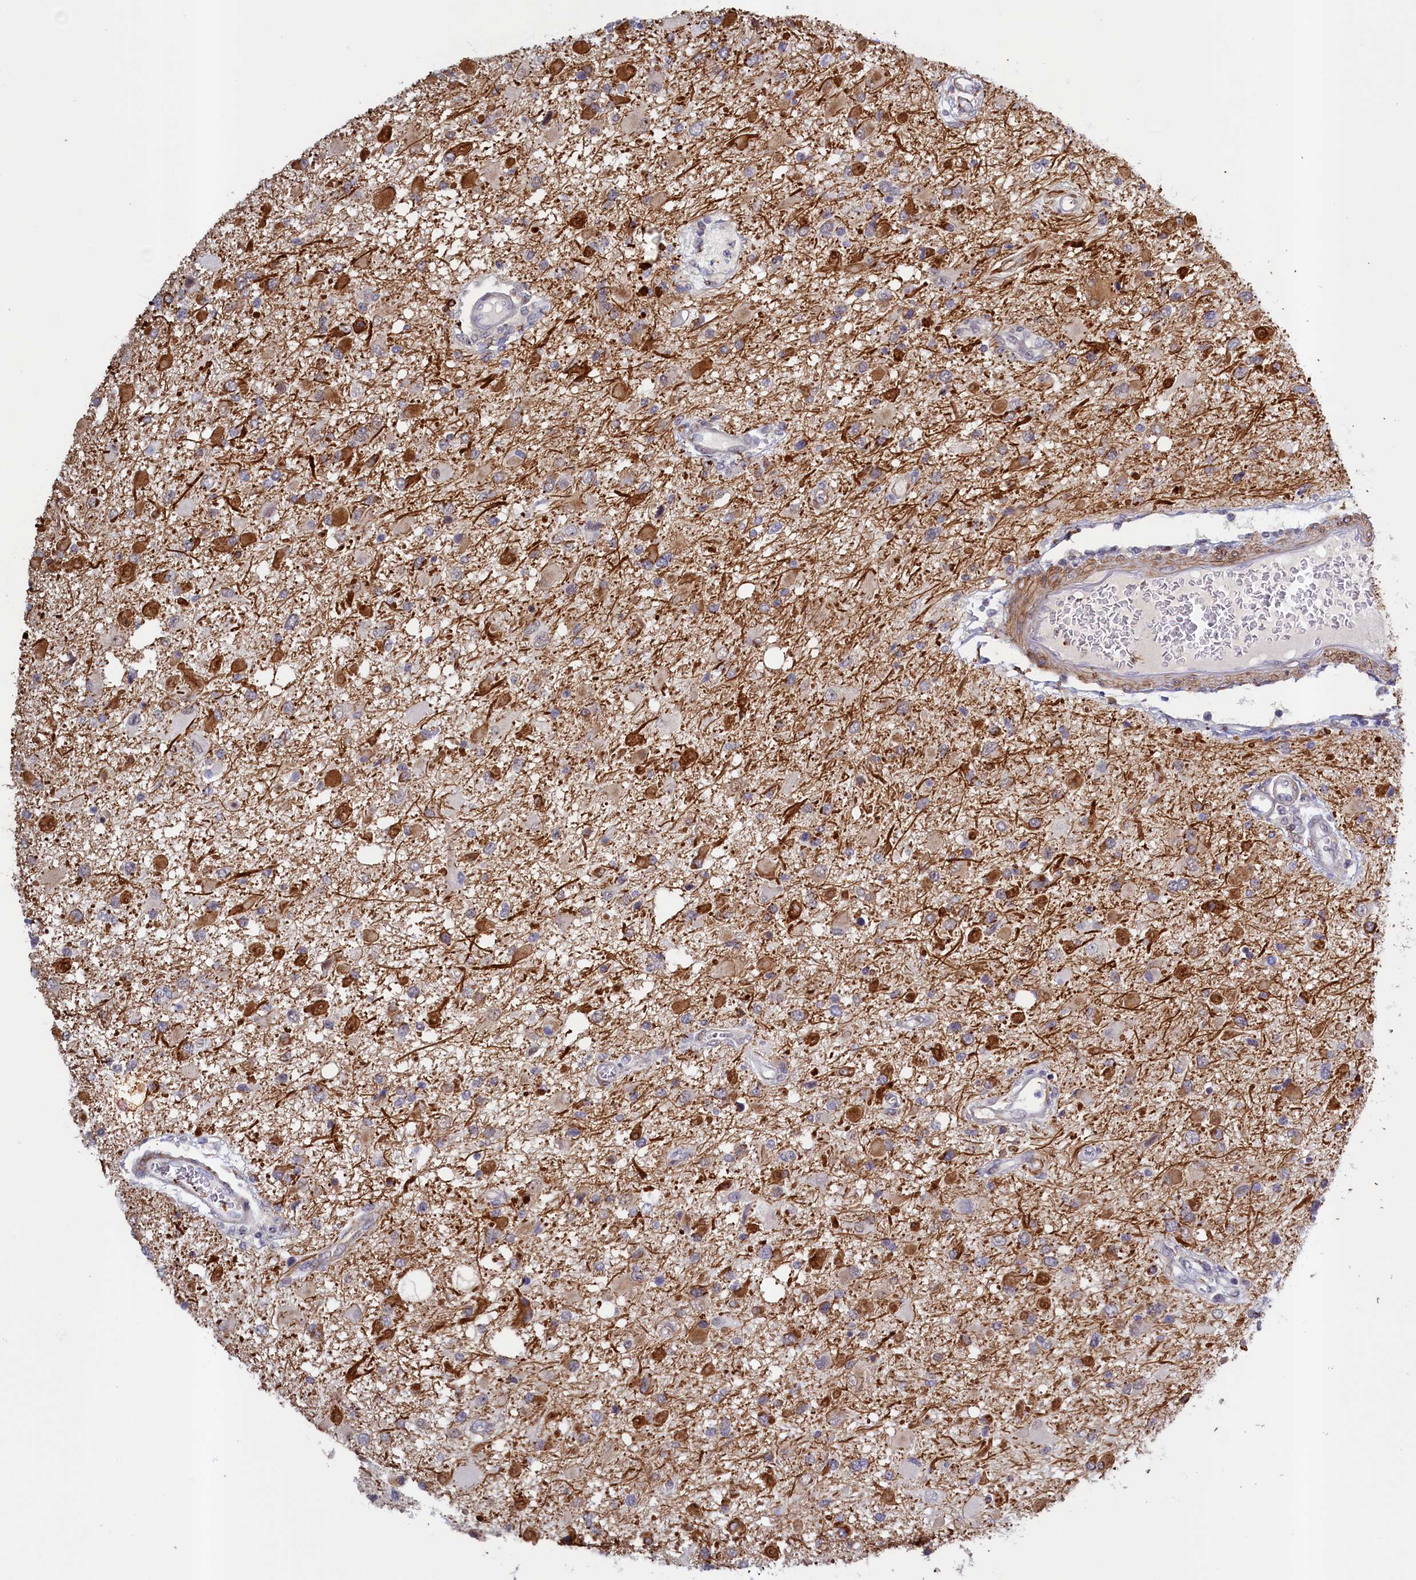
{"staining": {"intensity": "strong", "quantity": "25%-75%", "location": "cytoplasmic/membranous,nuclear"}, "tissue": "glioma", "cell_type": "Tumor cells", "image_type": "cancer", "snomed": [{"axis": "morphology", "description": "Glioma, malignant, High grade"}, {"axis": "topography", "description": "Brain"}], "caption": "Strong cytoplasmic/membranous and nuclear protein staining is present in about 25%-75% of tumor cells in malignant glioma (high-grade). (Stains: DAB (3,3'-diaminobenzidine) in brown, nuclei in blue, Microscopy: brightfield microscopy at high magnification).", "gene": "PACSIN3", "patient": {"sex": "male", "age": 53}}